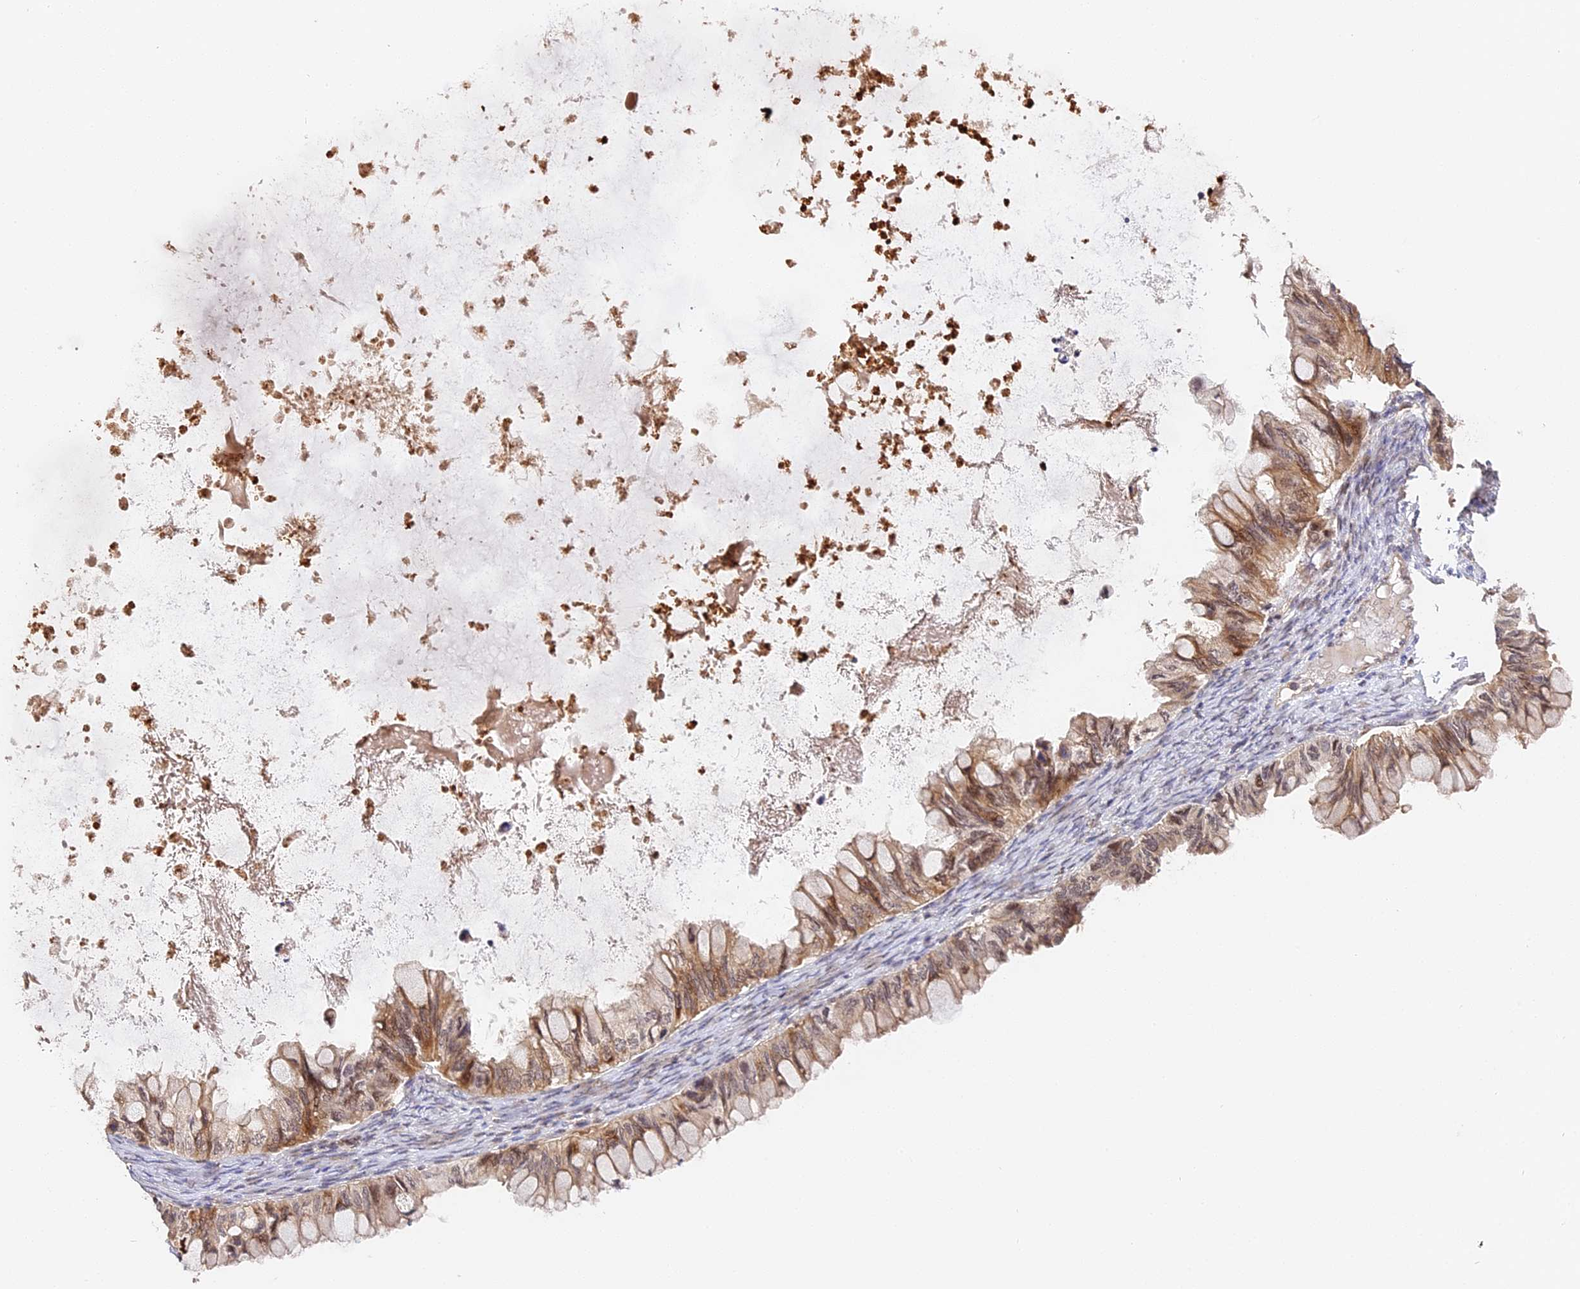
{"staining": {"intensity": "moderate", "quantity": "<25%", "location": "cytoplasmic/membranous"}, "tissue": "ovarian cancer", "cell_type": "Tumor cells", "image_type": "cancer", "snomed": [{"axis": "morphology", "description": "Cystadenocarcinoma, mucinous, NOS"}, {"axis": "topography", "description": "Ovary"}], "caption": "IHC histopathology image of neoplastic tissue: mucinous cystadenocarcinoma (ovarian) stained using immunohistochemistry shows low levels of moderate protein expression localized specifically in the cytoplasmic/membranous of tumor cells, appearing as a cytoplasmic/membranous brown color.", "gene": "IMPACT", "patient": {"sex": "female", "age": 80}}